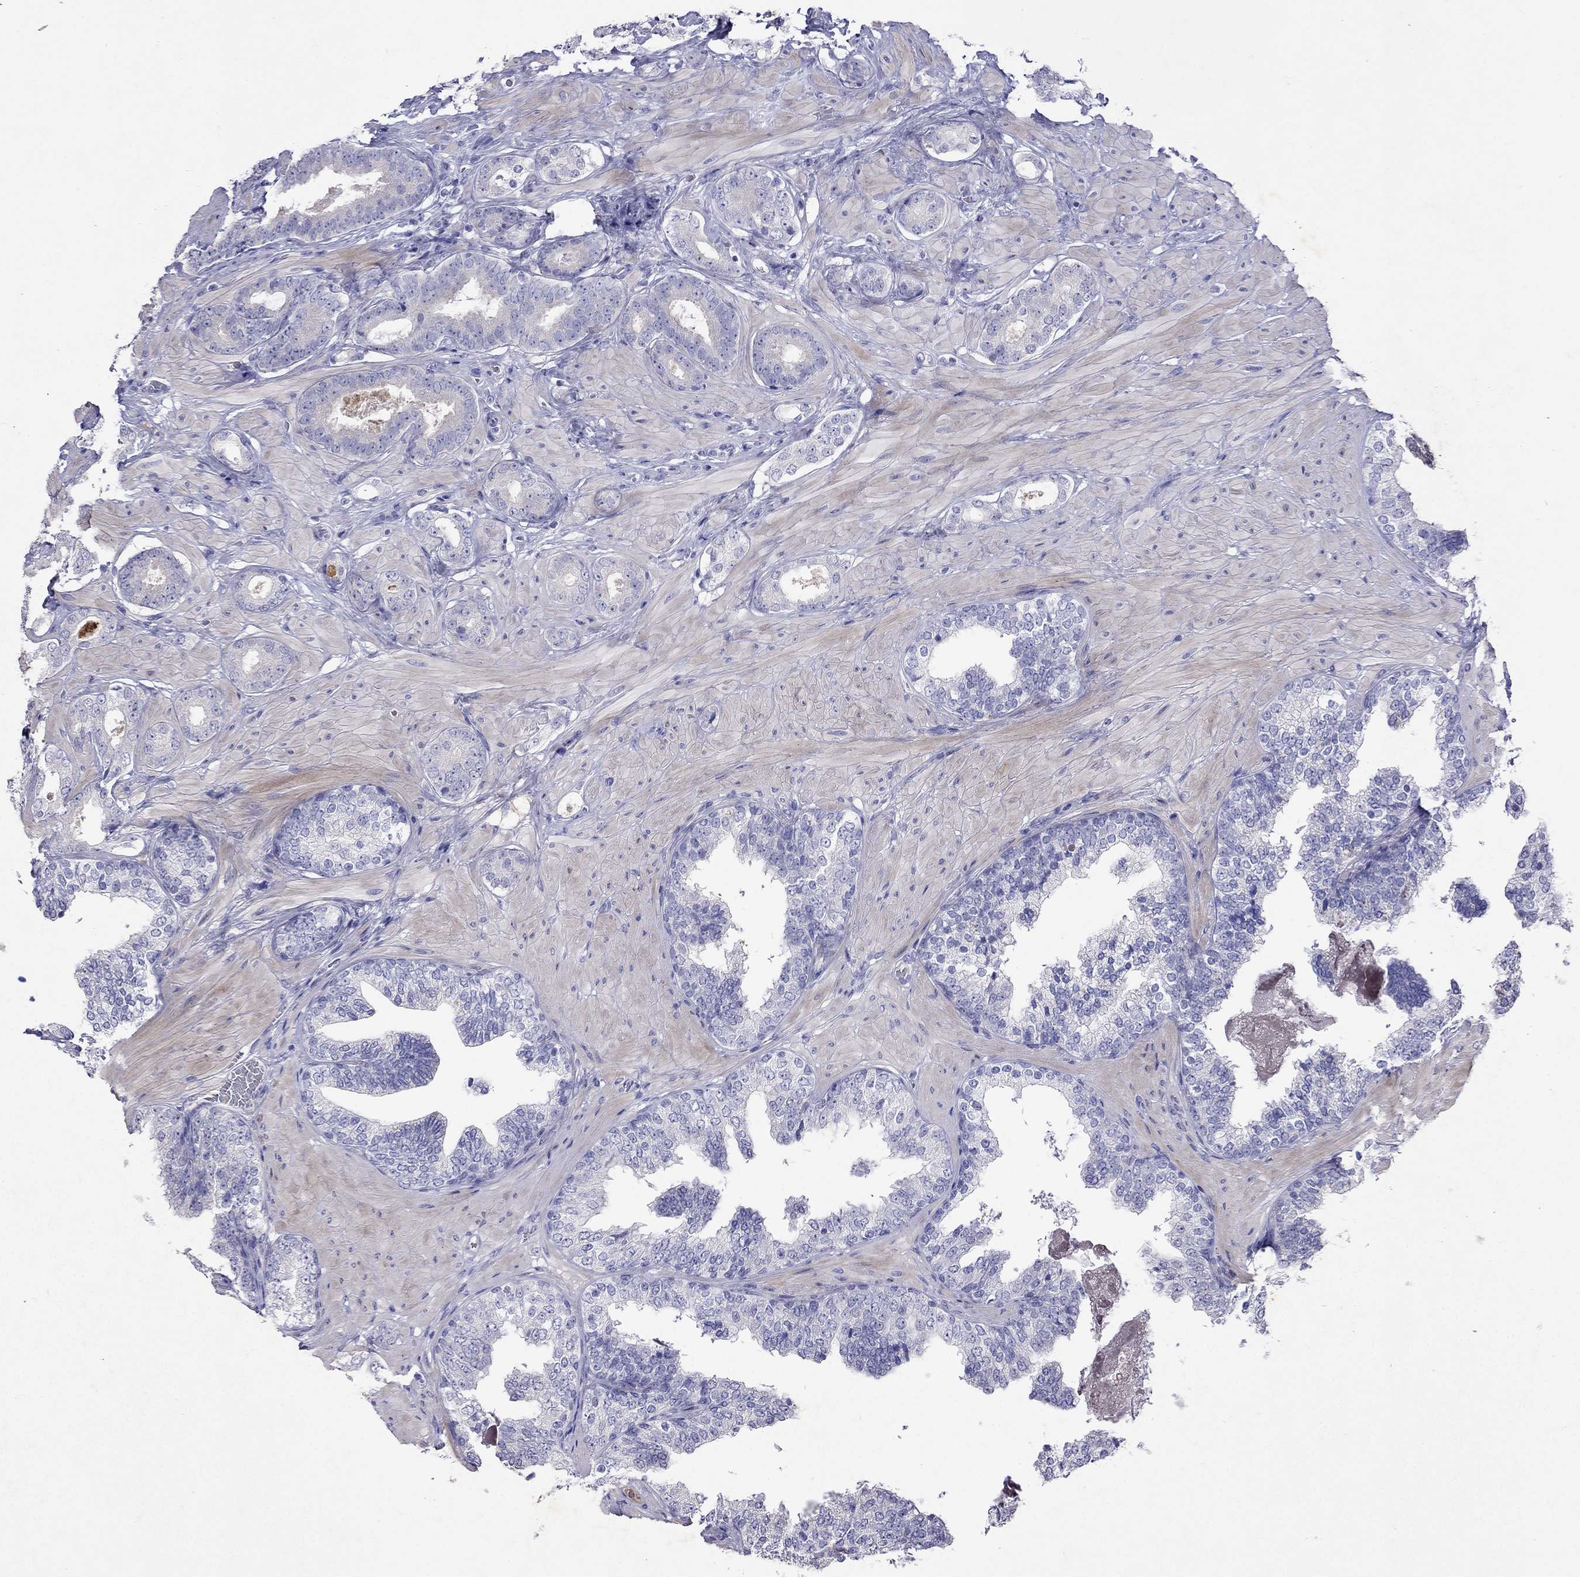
{"staining": {"intensity": "negative", "quantity": "none", "location": "none"}, "tissue": "prostate cancer", "cell_type": "Tumor cells", "image_type": "cancer", "snomed": [{"axis": "morphology", "description": "Adenocarcinoma, Low grade"}, {"axis": "topography", "description": "Prostate"}], "caption": "Low-grade adenocarcinoma (prostate) was stained to show a protein in brown. There is no significant expression in tumor cells. The staining is performed using DAB brown chromogen with nuclei counter-stained in using hematoxylin.", "gene": "GNAT3", "patient": {"sex": "male", "age": 60}}